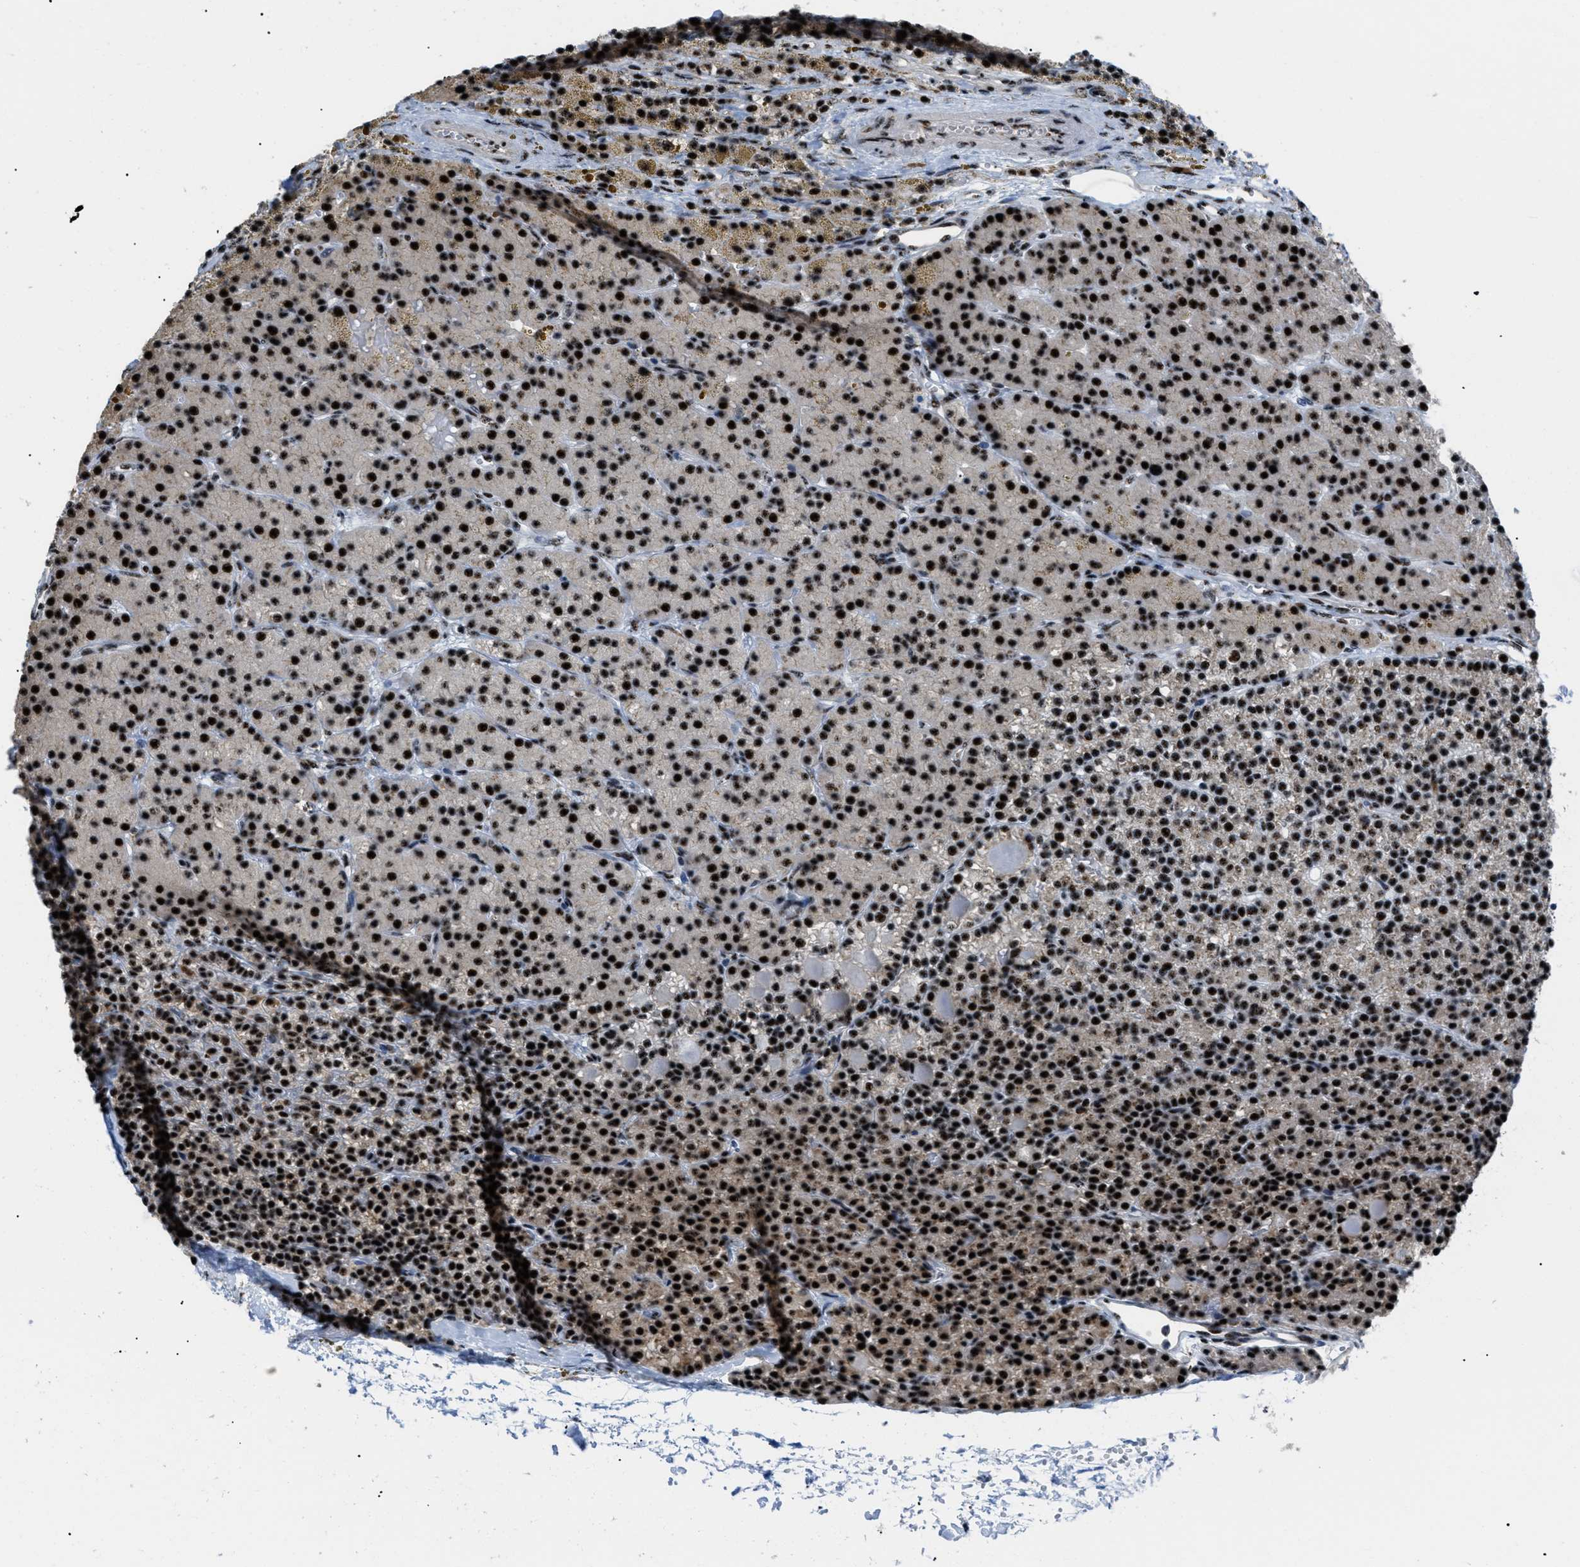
{"staining": {"intensity": "strong", "quantity": ">75%", "location": "nuclear"}, "tissue": "parathyroid gland", "cell_type": "Glandular cells", "image_type": "normal", "snomed": [{"axis": "morphology", "description": "Normal tissue, NOS"}, {"axis": "morphology", "description": "Adenoma, NOS"}, {"axis": "topography", "description": "Parathyroid gland"}], "caption": "DAB (3,3'-diaminobenzidine) immunohistochemical staining of benign parathyroid gland shows strong nuclear protein expression in about >75% of glandular cells.", "gene": "CDR2", "patient": {"sex": "male", "age": 75}}